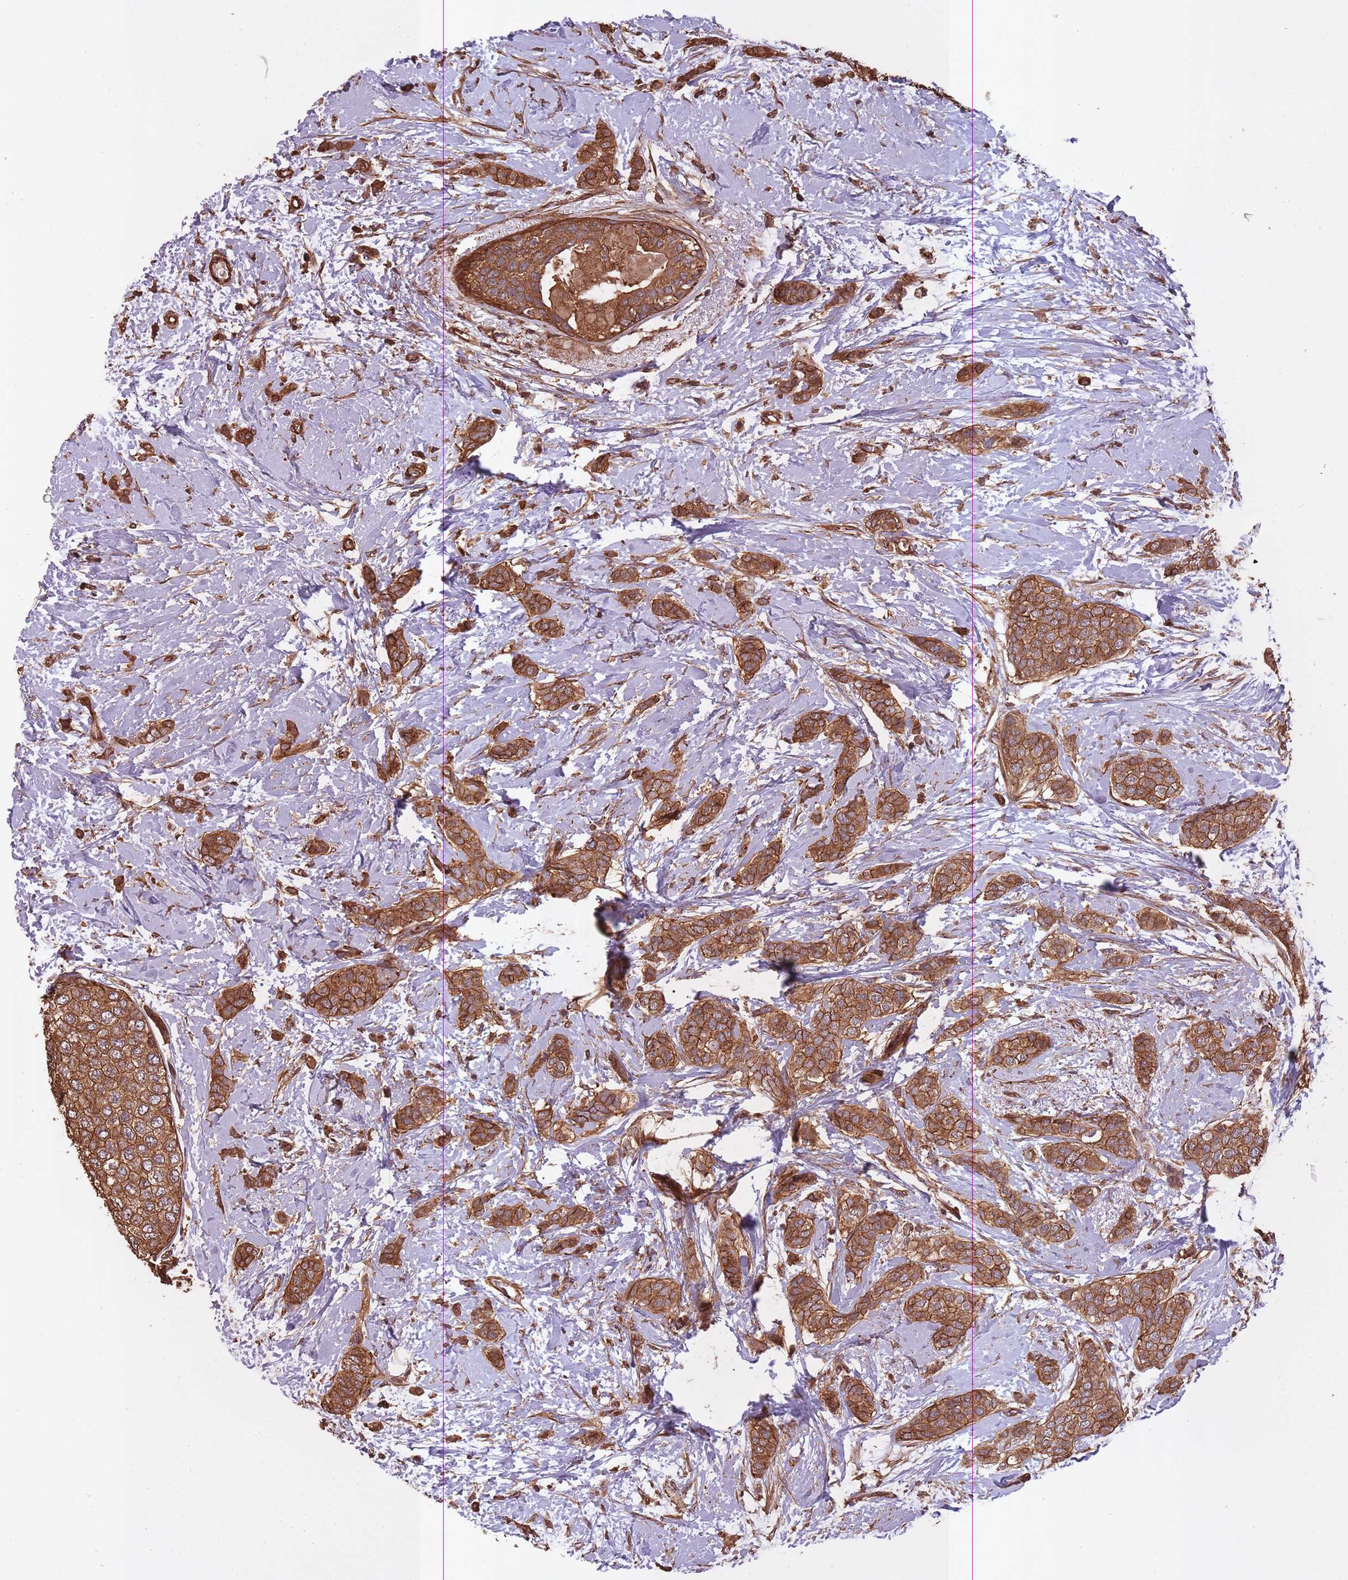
{"staining": {"intensity": "strong", "quantity": ">75%", "location": "cytoplasmic/membranous"}, "tissue": "breast cancer", "cell_type": "Tumor cells", "image_type": "cancer", "snomed": [{"axis": "morphology", "description": "Duct carcinoma"}, {"axis": "topography", "description": "Breast"}], "caption": "The photomicrograph shows immunohistochemical staining of breast invasive ductal carcinoma. There is strong cytoplasmic/membranous expression is identified in approximately >75% of tumor cells.", "gene": "ARMH3", "patient": {"sex": "female", "age": 72}}